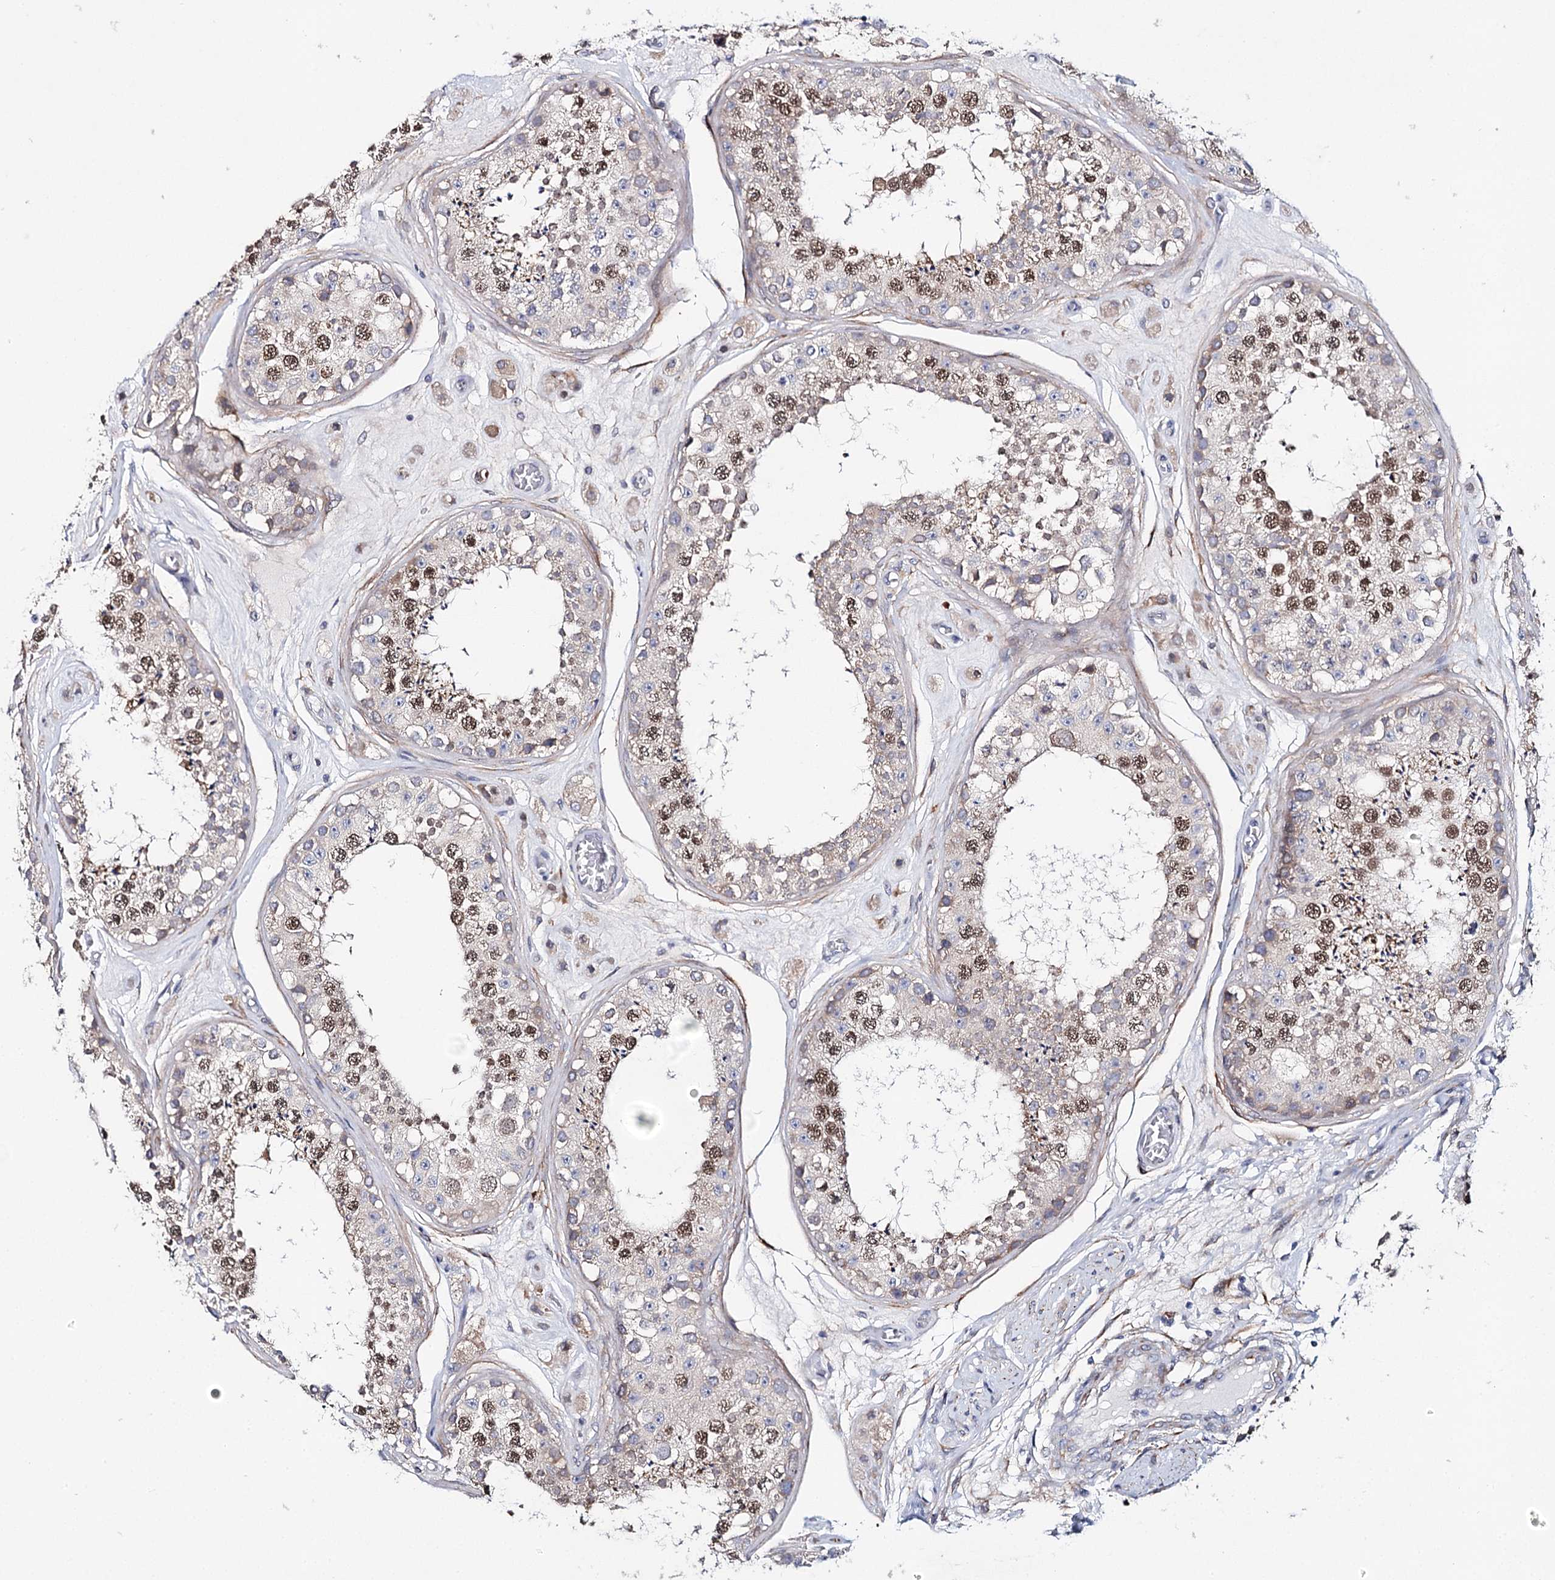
{"staining": {"intensity": "moderate", "quantity": "25%-75%", "location": "nuclear"}, "tissue": "testis", "cell_type": "Cells in seminiferous ducts", "image_type": "normal", "snomed": [{"axis": "morphology", "description": "Normal tissue, NOS"}, {"axis": "topography", "description": "Testis"}], "caption": "Testis stained with DAB IHC demonstrates medium levels of moderate nuclear positivity in approximately 25%-75% of cells in seminiferous ducts. The protein is stained brown, and the nuclei are stained in blue (DAB (3,3'-diaminobenzidine) IHC with brightfield microscopy, high magnification).", "gene": "TEX12", "patient": {"sex": "male", "age": 25}}